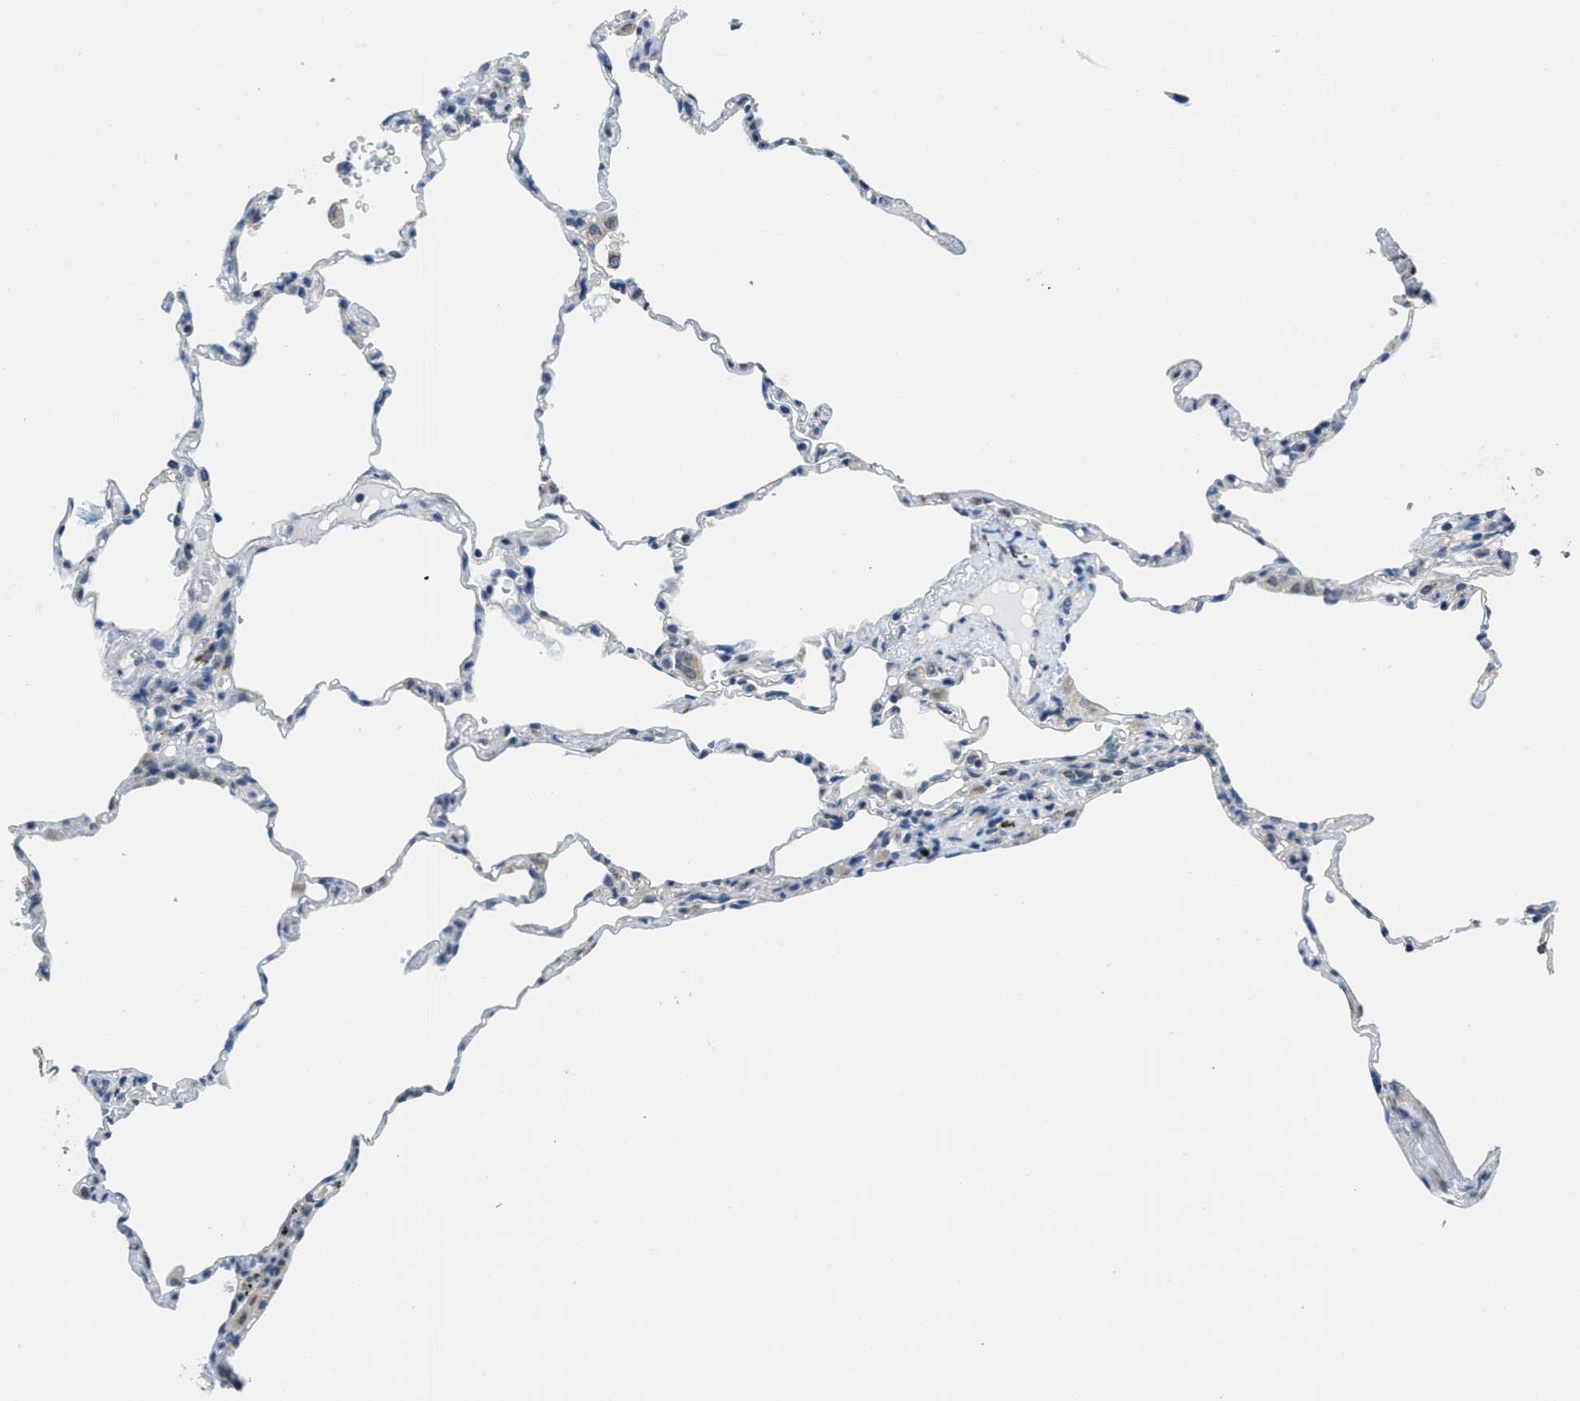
{"staining": {"intensity": "negative", "quantity": "none", "location": "none"}, "tissue": "lung", "cell_type": "Alveolar cells", "image_type": "normal", "snomed": [{"axis": "morphology", "description": "Normal tissue, NOS"}, {"axis": "topography", "description": "Lung"}], "caption": "DAB immunohistochemical staining of unremarkable human lung reveals no significant staining in alveolar cells.", "gene": "TOMM70", "patient": {"sex": "male", "age": 59}}